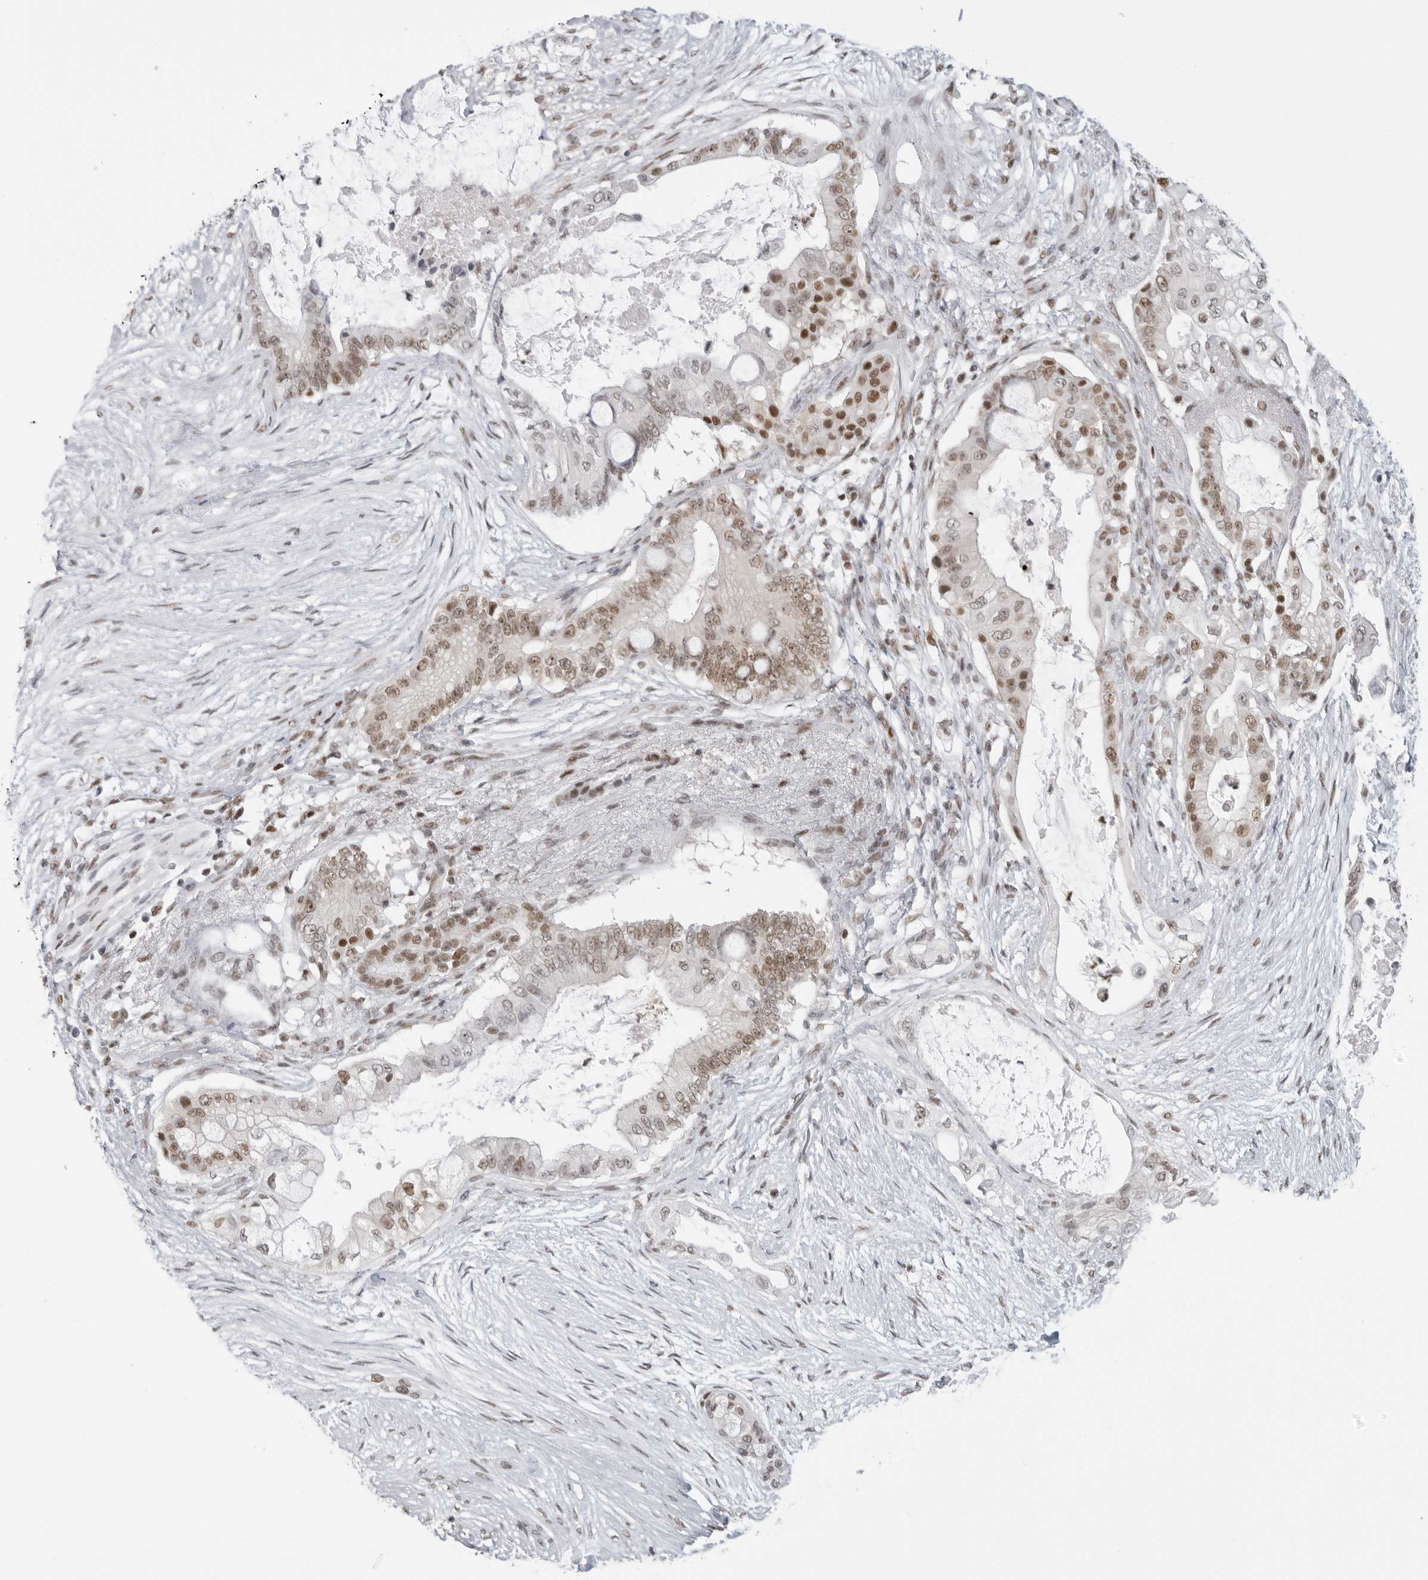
{"staining": {"intensity": "moderate", "quantity": ">75%", "location": "nuclear"}, "tissue": "pancreatic cancer", "cell_type": "Tumor cells", "image_type": "cancer", "snomed": [{"axis": "morphology", "description": "Adenocarcinoma, NOS"}, {"axis": "topography", "description": "Pancreas"}], "caption": "A micrograph of adenocarcinoma (pancreatic) stained for a protein displays moderate nuclear brown staining in tumor cells.", "gene": "RPA2", "patient": {"sex": "male", "age": 53}}